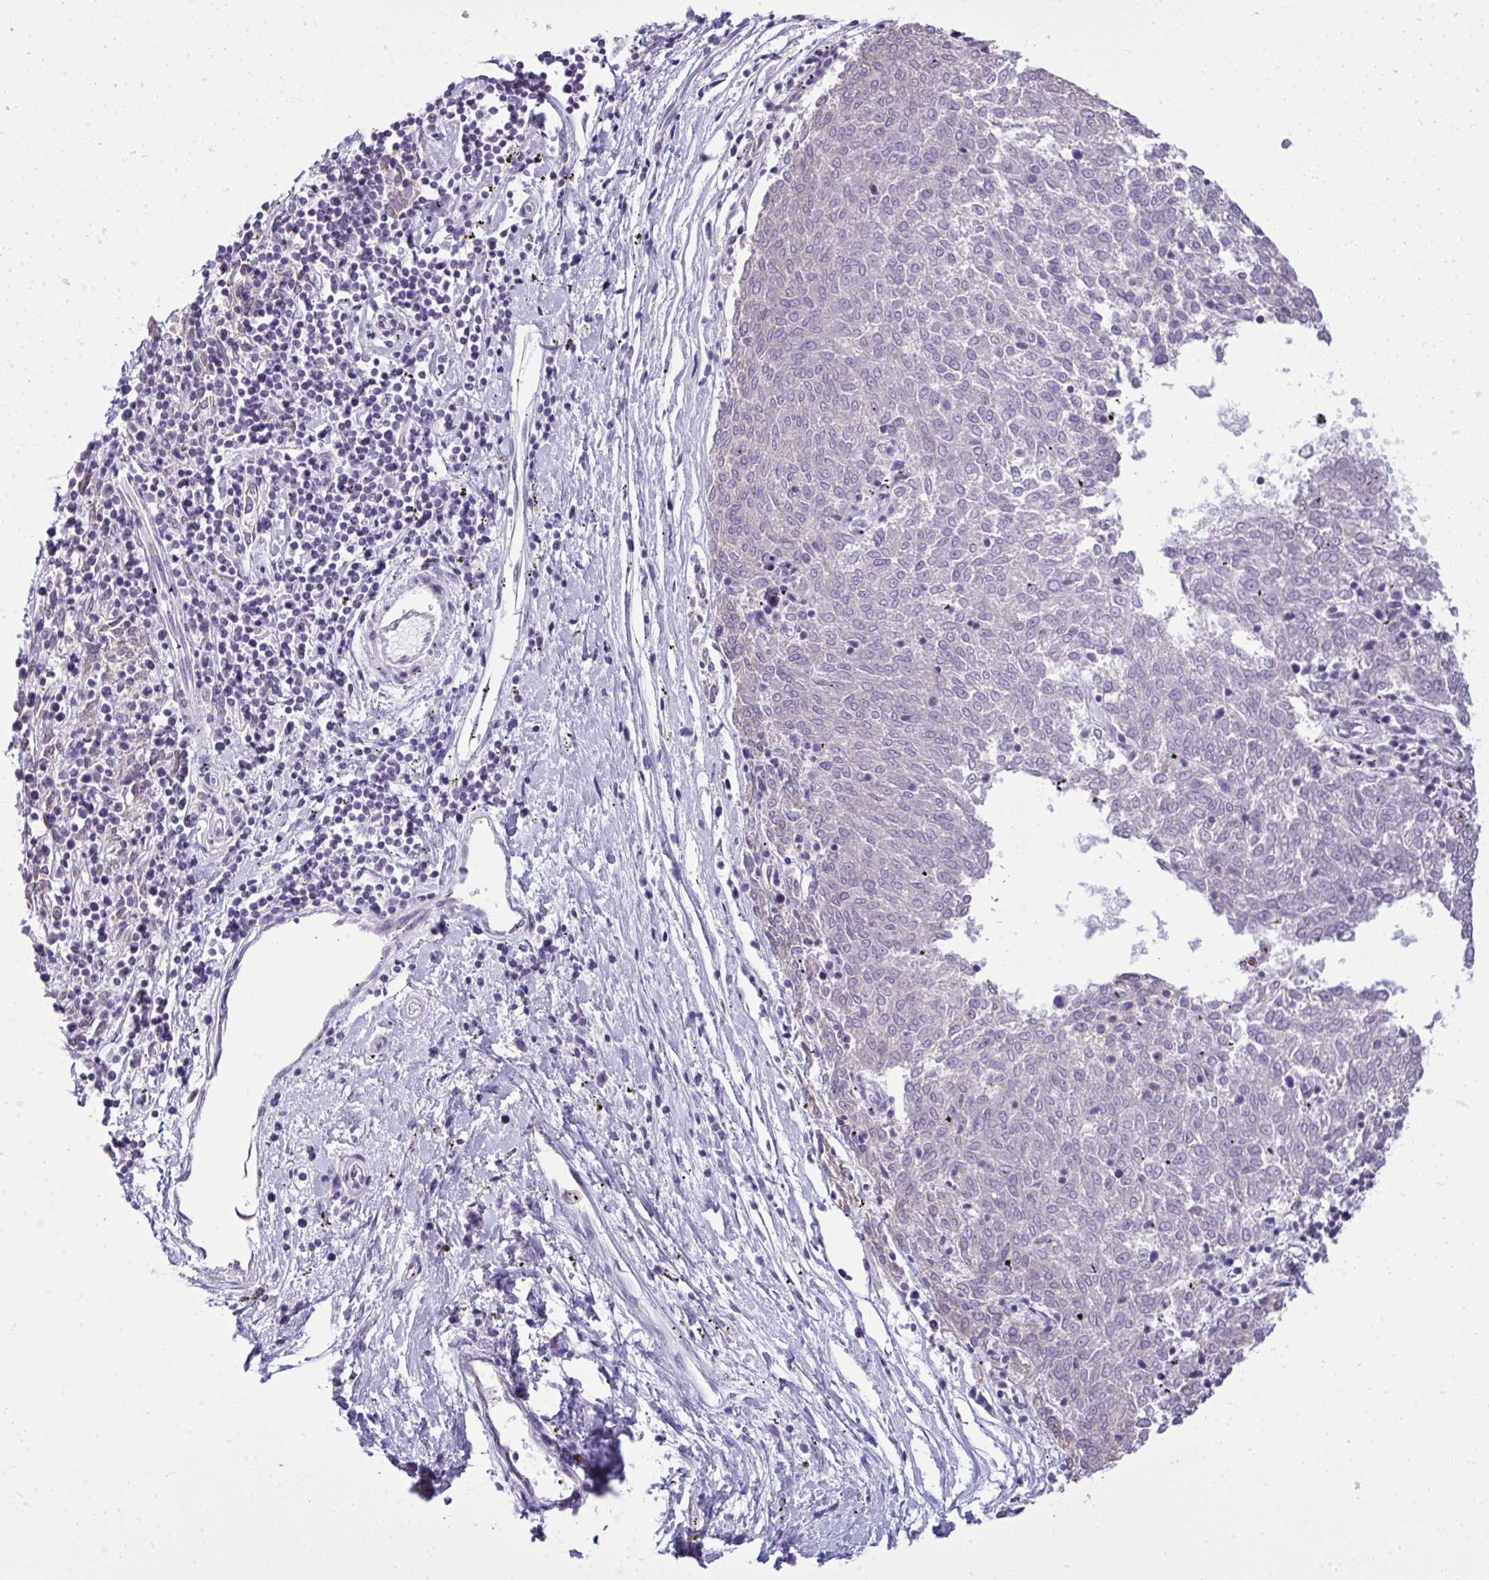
{"staining": {"intensity": "negative", "quantity": "none", "location": "none"}, "tissue": "melanoma", "cell_type": "Tumor cells", "image_type": "cancer", "snomed": [{"axis": "morphology", "description": "Malignant melanoma, NOS"}, {"axis": "topography", "description": "Skin"}], "caption": "Melanoma stained for a protein using IHC reveals no positivity tumor cells.", "gene": "NPPA", "patient": {"sex": "female", "age": 72}}